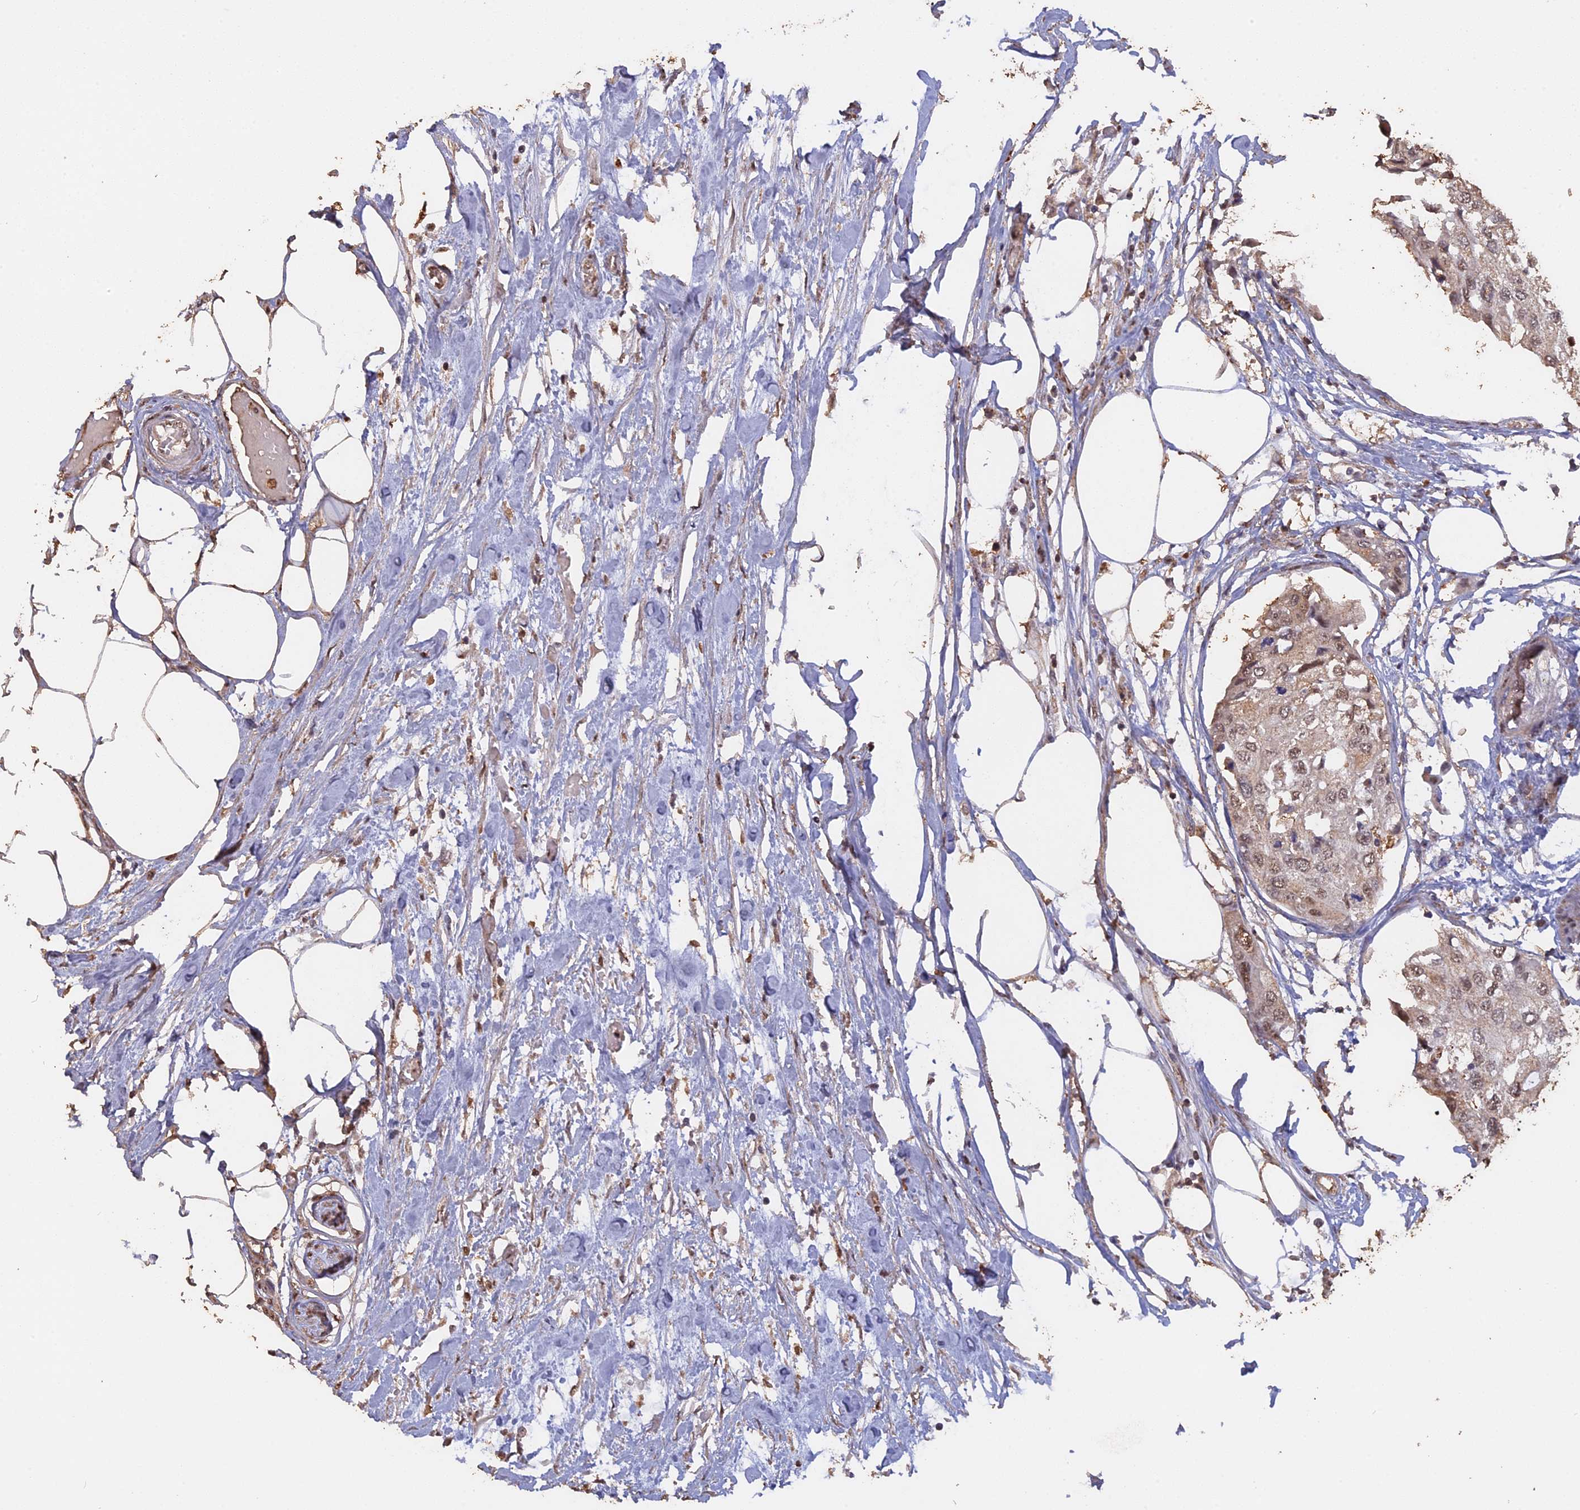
{"staining": {"intensity": "weak", "quantity": ">75%", "location": "nuclear"}, "tissue": "urothelial cancer", "cell_type": "Tumor cells", "image_type": "cancer", "snomed": [{"axis": "morphology", "description": "Urothelial carcinoma, High grade"}, {"axis": "topography", "description": "Urinary bladder"}], "caption": "A brown stain highlights weak nuclear expression of a protein in urothelial cancer tumor cells.", "gene": "PSMC6", "patient": {"sex": "male", "age": 64}}